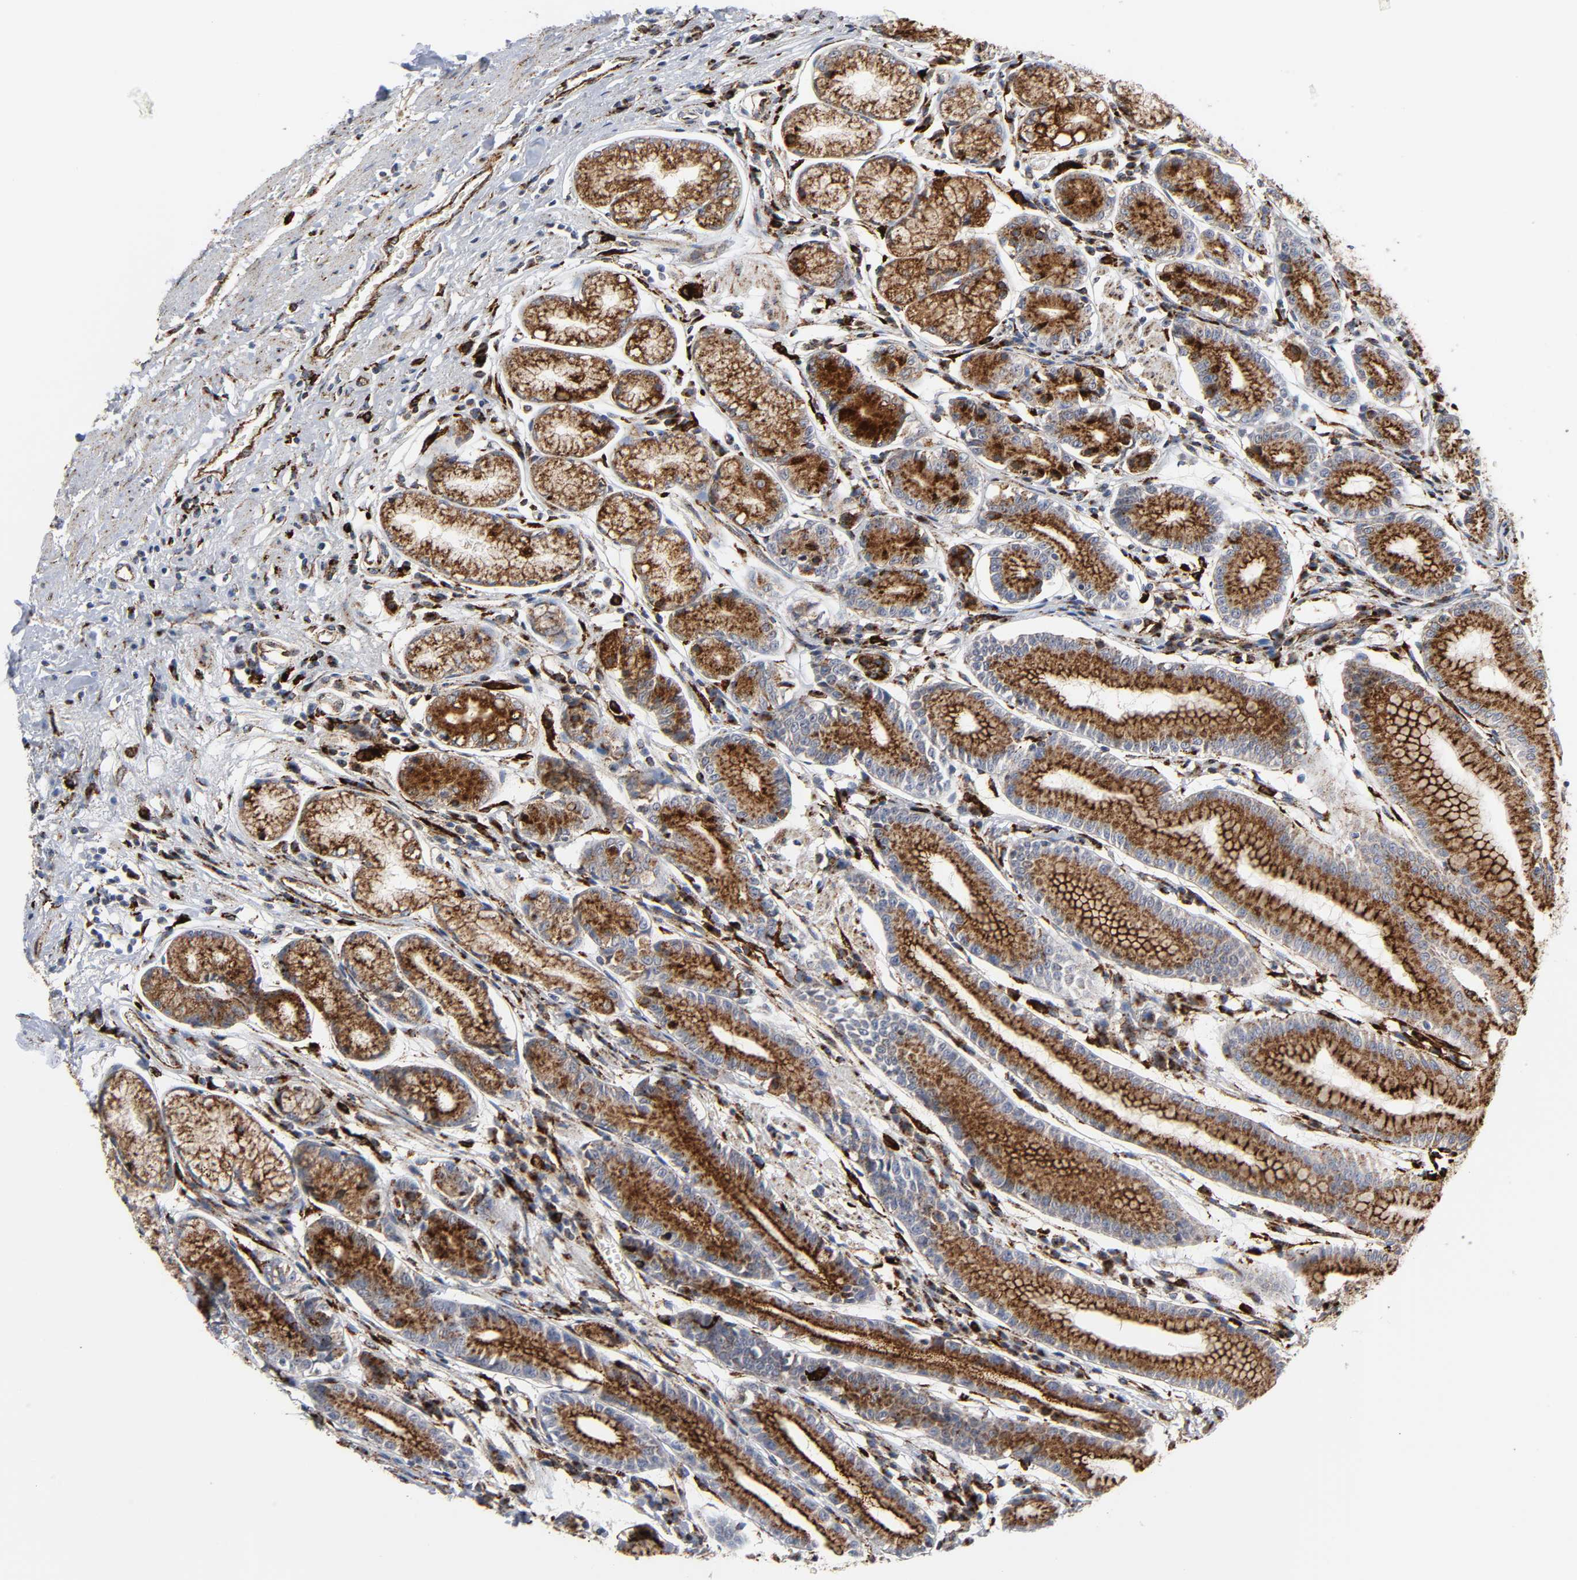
{"staining": {"intensity": "strong", "quantity": ">75%", "location": "cytoplasmic/membranous"}, "tissue": "stomach", "cell_type": "Glandular cells", "image_type": "normal", "snomed": [{"axis": "morphology", "description": "Normal tissue, NOS"}, {"axis": "morphology", "description": "Inflammation, NOS"}, {"axis": "topography", "description": "Stomach, lower"}], "caption": "High-power microscopy captured an immunohistochemistry (IHC) photomicrograph of normal stomach, revealing strong cytoplasmic/membranous expression in approximately >75% of glandular cells. The staining was performed using DAB (3,3'-diaminobenzidine) to visualize the protein expression in brown, while the nuclei were stained in blue with hematoxylin (Magnification: 20x).", "gene": "PSAP", "patient": {"sex": "male", "age": 59}}